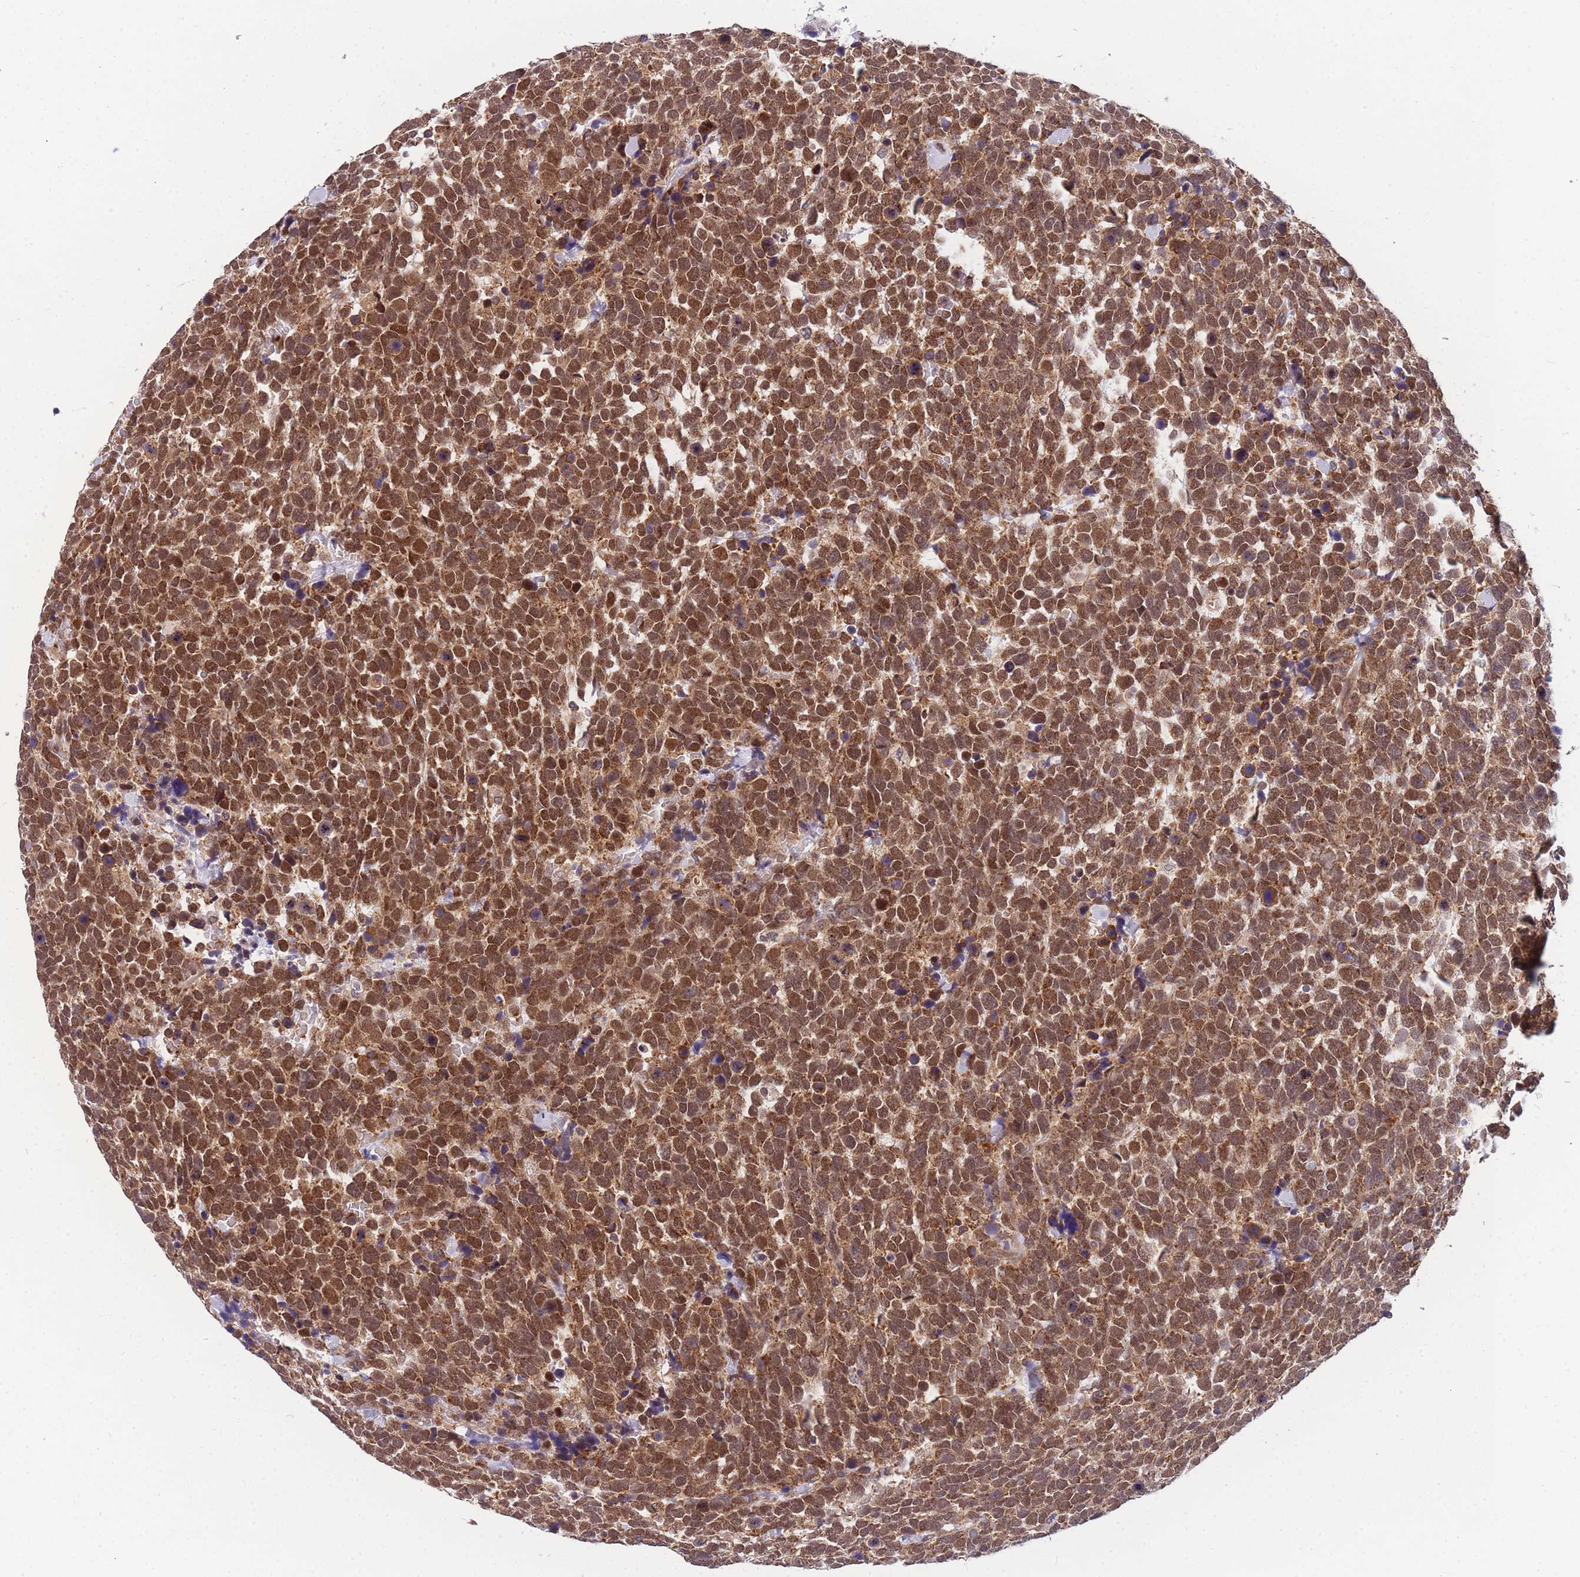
{"staining": {"intensity": "strong", "quantity": ">75%", "location": "cytoplasmic/membranous,nuclear"}, "tissue": "urothelial cancer", "cell_type": "Tumor cells", "image_type": "cancer", "snomed": [{"axis": "morphology", "description": "Urothelial carcinoma, High grade"}, {"axis": "topography", "description": "Urinary bladder"}], "caption": "Urothelial cancer was stained to show a protein in brown. There is high levels of strong cytoplasmic/membranous and nuclear staining in approximately >75% of tumor cells.", "gene": "MRPL23", "patient": {"sex": "female", "age": 82}}